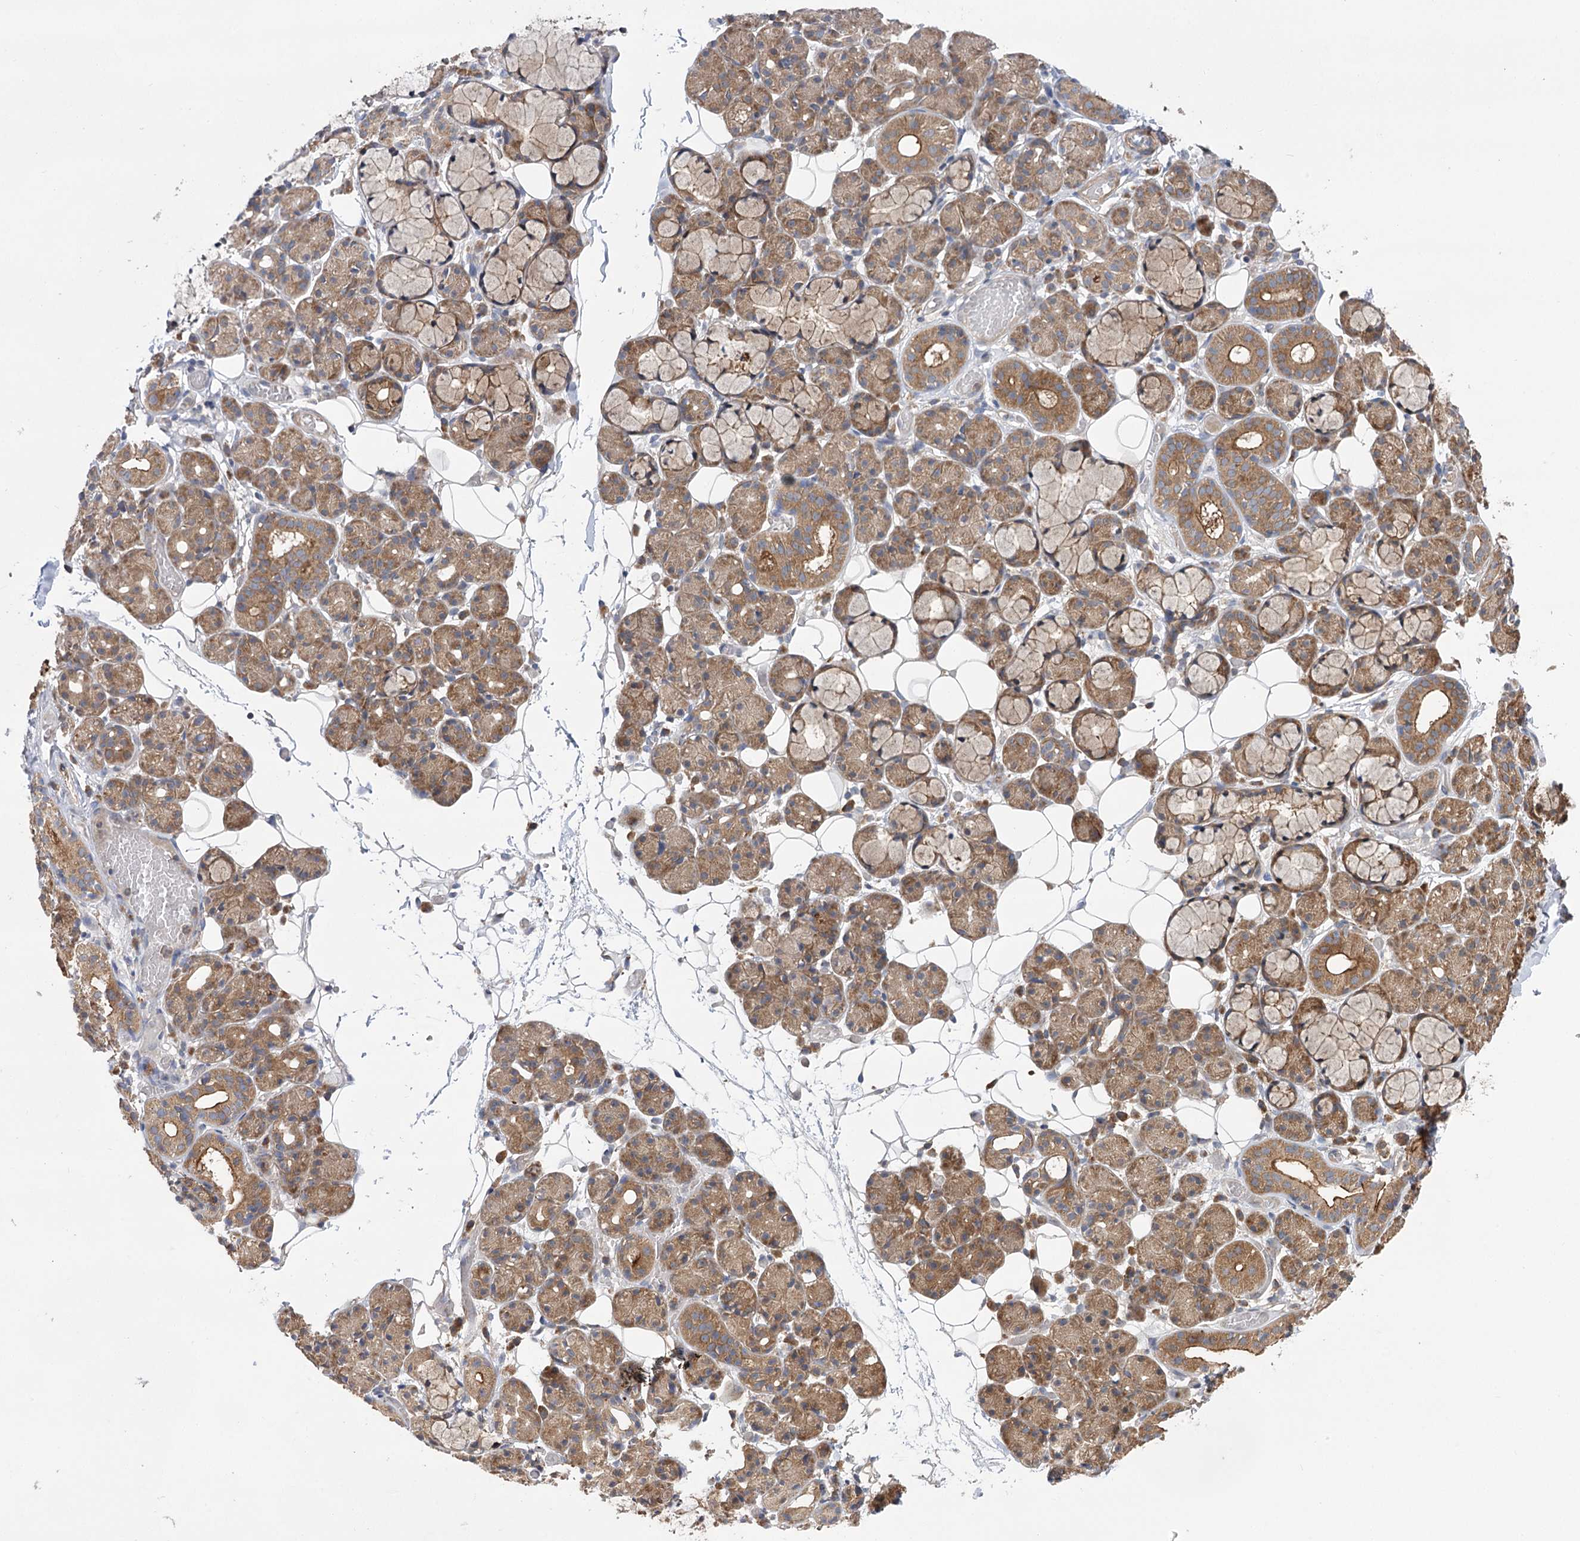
{"staining": {"intensity": "moderate", "quantity": "25%-75%", "location": "cytoplasmic/membranous"}, "tissue": "salivary gland", "cell_type": "Glandular cells", "image_type": "normal", "snomed": [{"axis": "morphology", "description": "Normal tissue, NOS"}, {"axis": "topography", "description": "Salivary gland"}], "caption": "Immunohistochemistry image of benign salivary gland: salivary gland stained using immunohistochemistry reveals medium levels of moderate protein expression localized specifically in the cytoplasmic/membranous of glandular cells, appearing as a cytoplasmic/membranous brown color.", "gene": "VPS37B", "patient": {"sex": "male", "age": 63}}